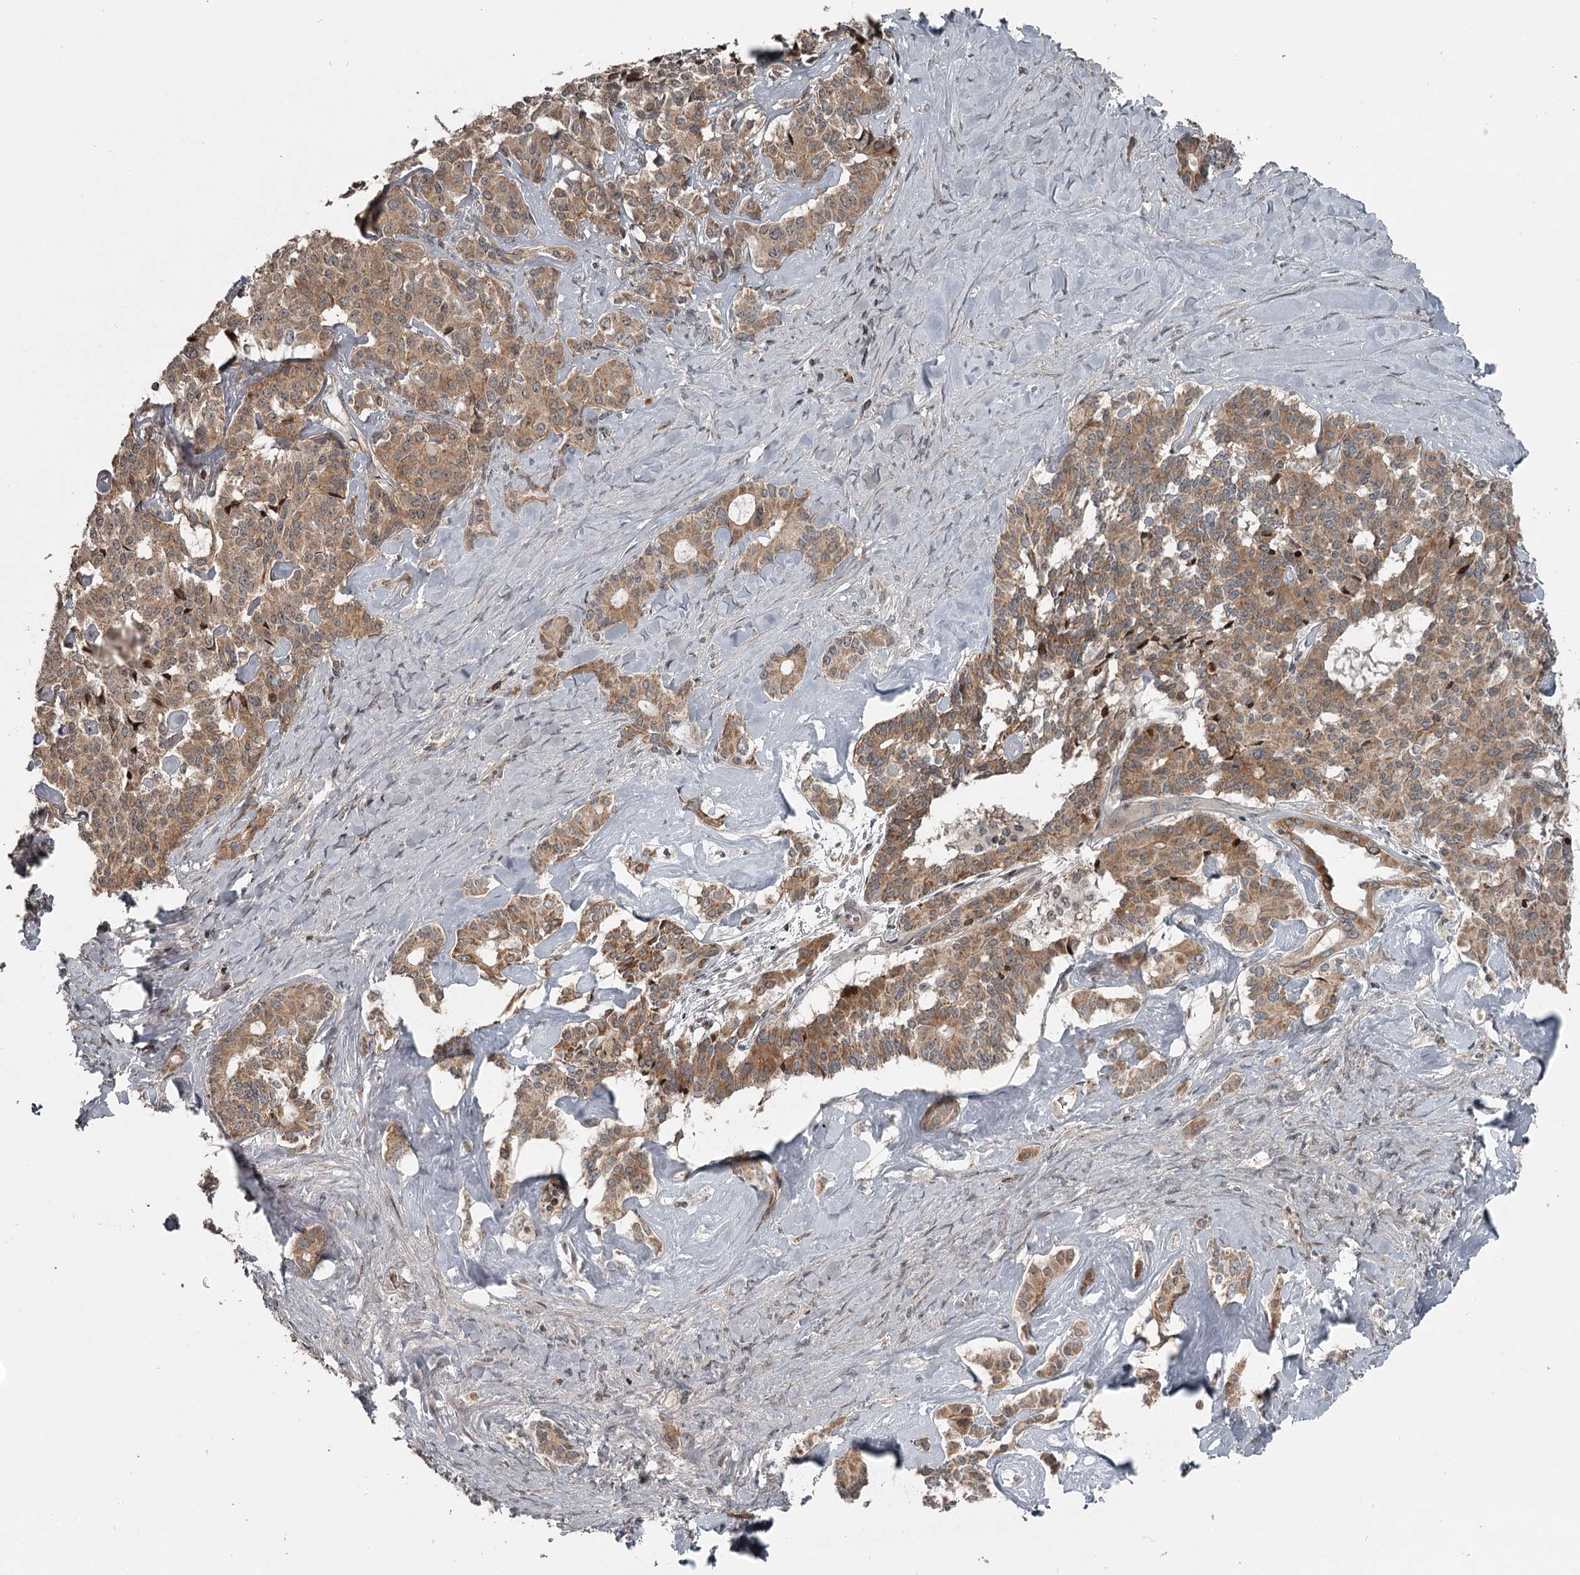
{"staining": {"intensity": "moderate", "quantity": ">75%", "location": "cytoplasmic/membranous"}, "tissue": "pancreatic cancer", "cell_type": "Tumor cells", "image_type": "cancer", "snomed": [{"axis": "morphology", "description": "Adenocarcinoma, NOS"}, {"axis": "topography", "description": "Pancreas"}], "caption": "Moderate cytoplasmic/membranous expression for a protein is seen in approximately >75% of tumor cells of adenocarcinoma (pancreatic) using immunohistochemistry.", "gene": "RASSF8", "patient": {"sex": "female", "age": 74}}